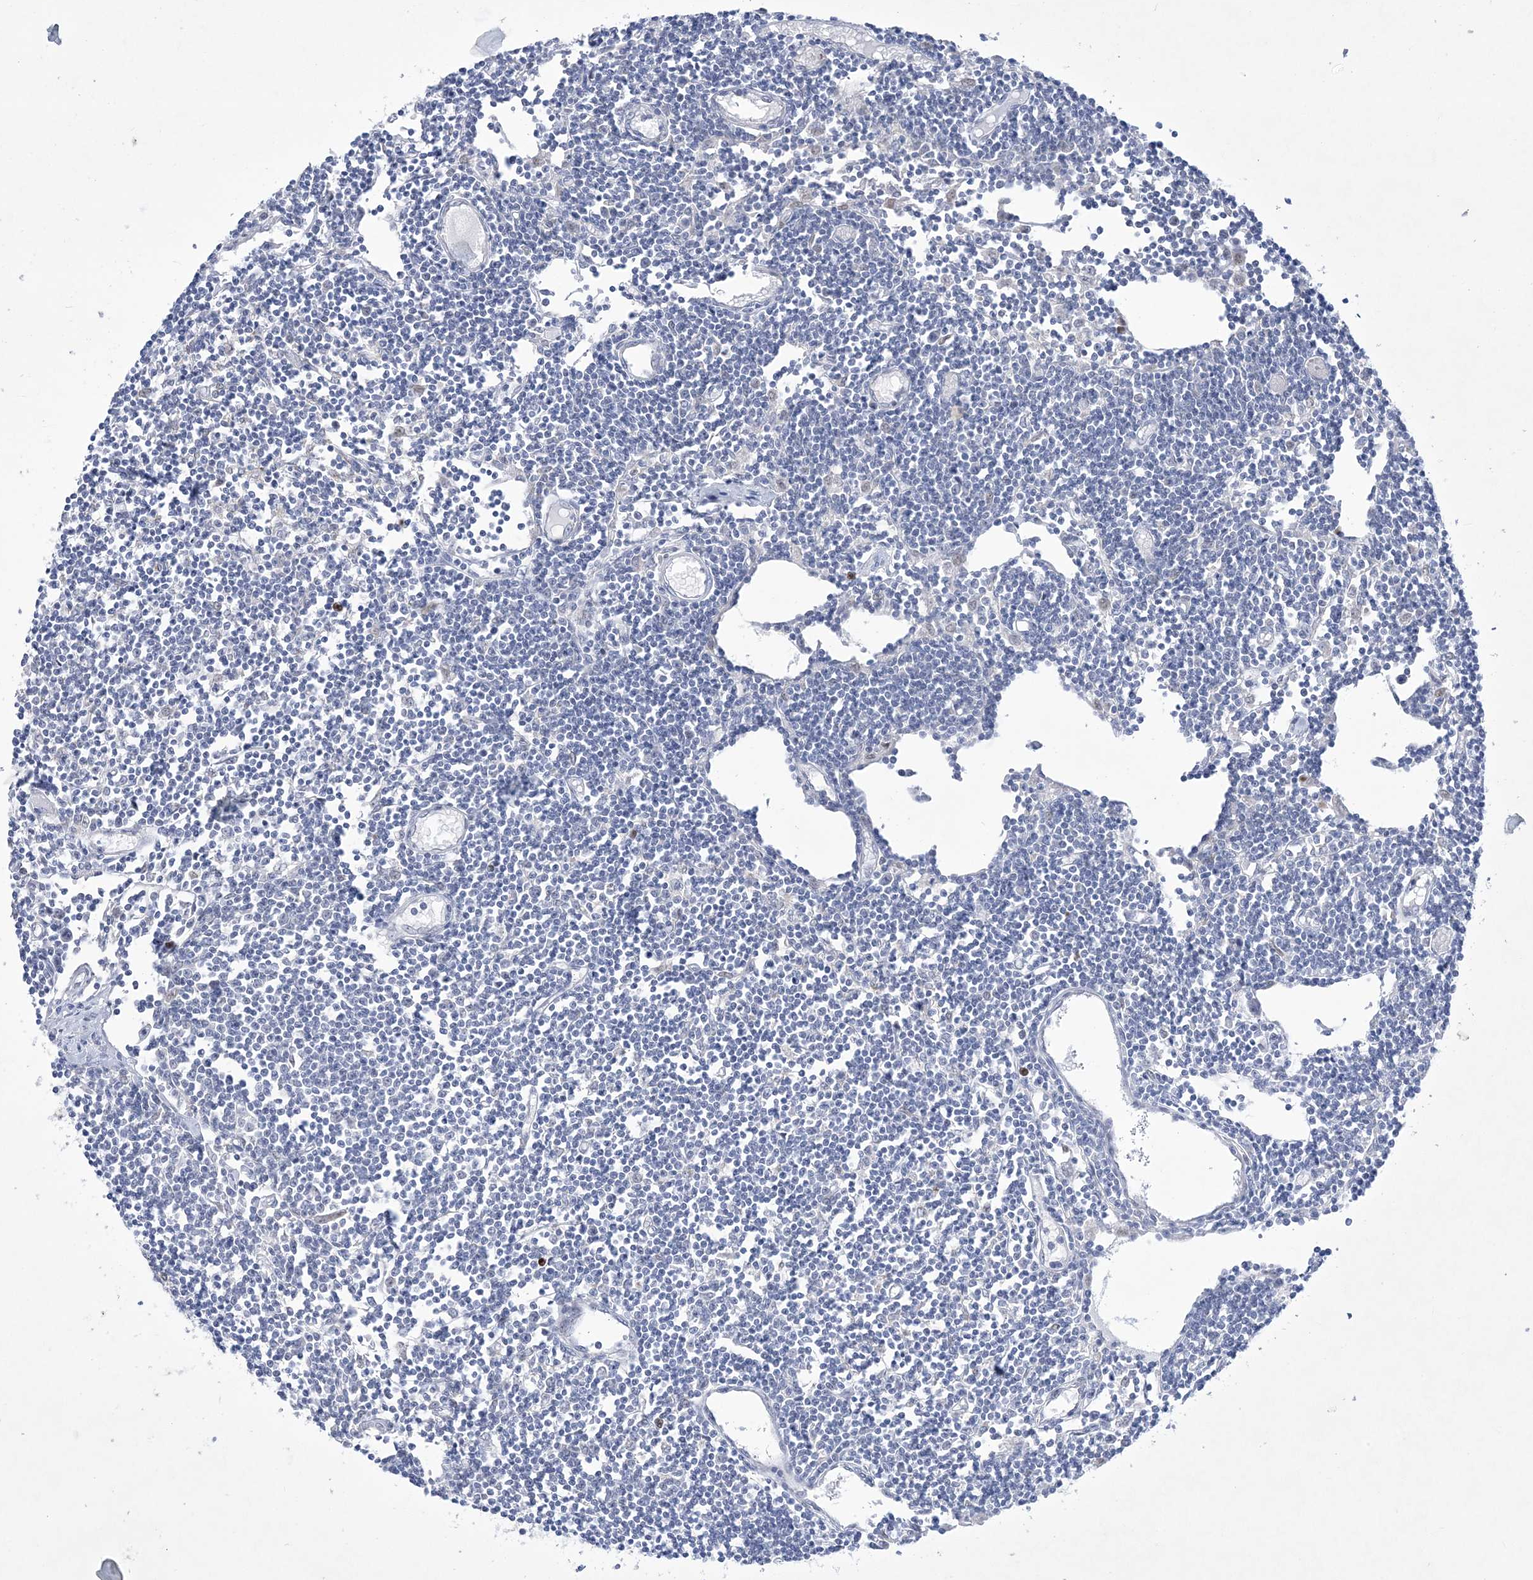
{"staining": {"intensity": "negative", "quantity": "none", "location": "none"}, "tissue": "lymph node", "cell_type": "Germinal center cells", "image_type": "normal", "snomed": [{"axis": "morphology", "description": "Normal tissue, NOS"}, {"axis": "topography", "description": "Lymph node"}], "caption": "Immunohistochemistry of benign human lymph node displays no staining in germinal center cells.", "gene": "WDR27", "patient": {"sex": "female", "age": 11}}